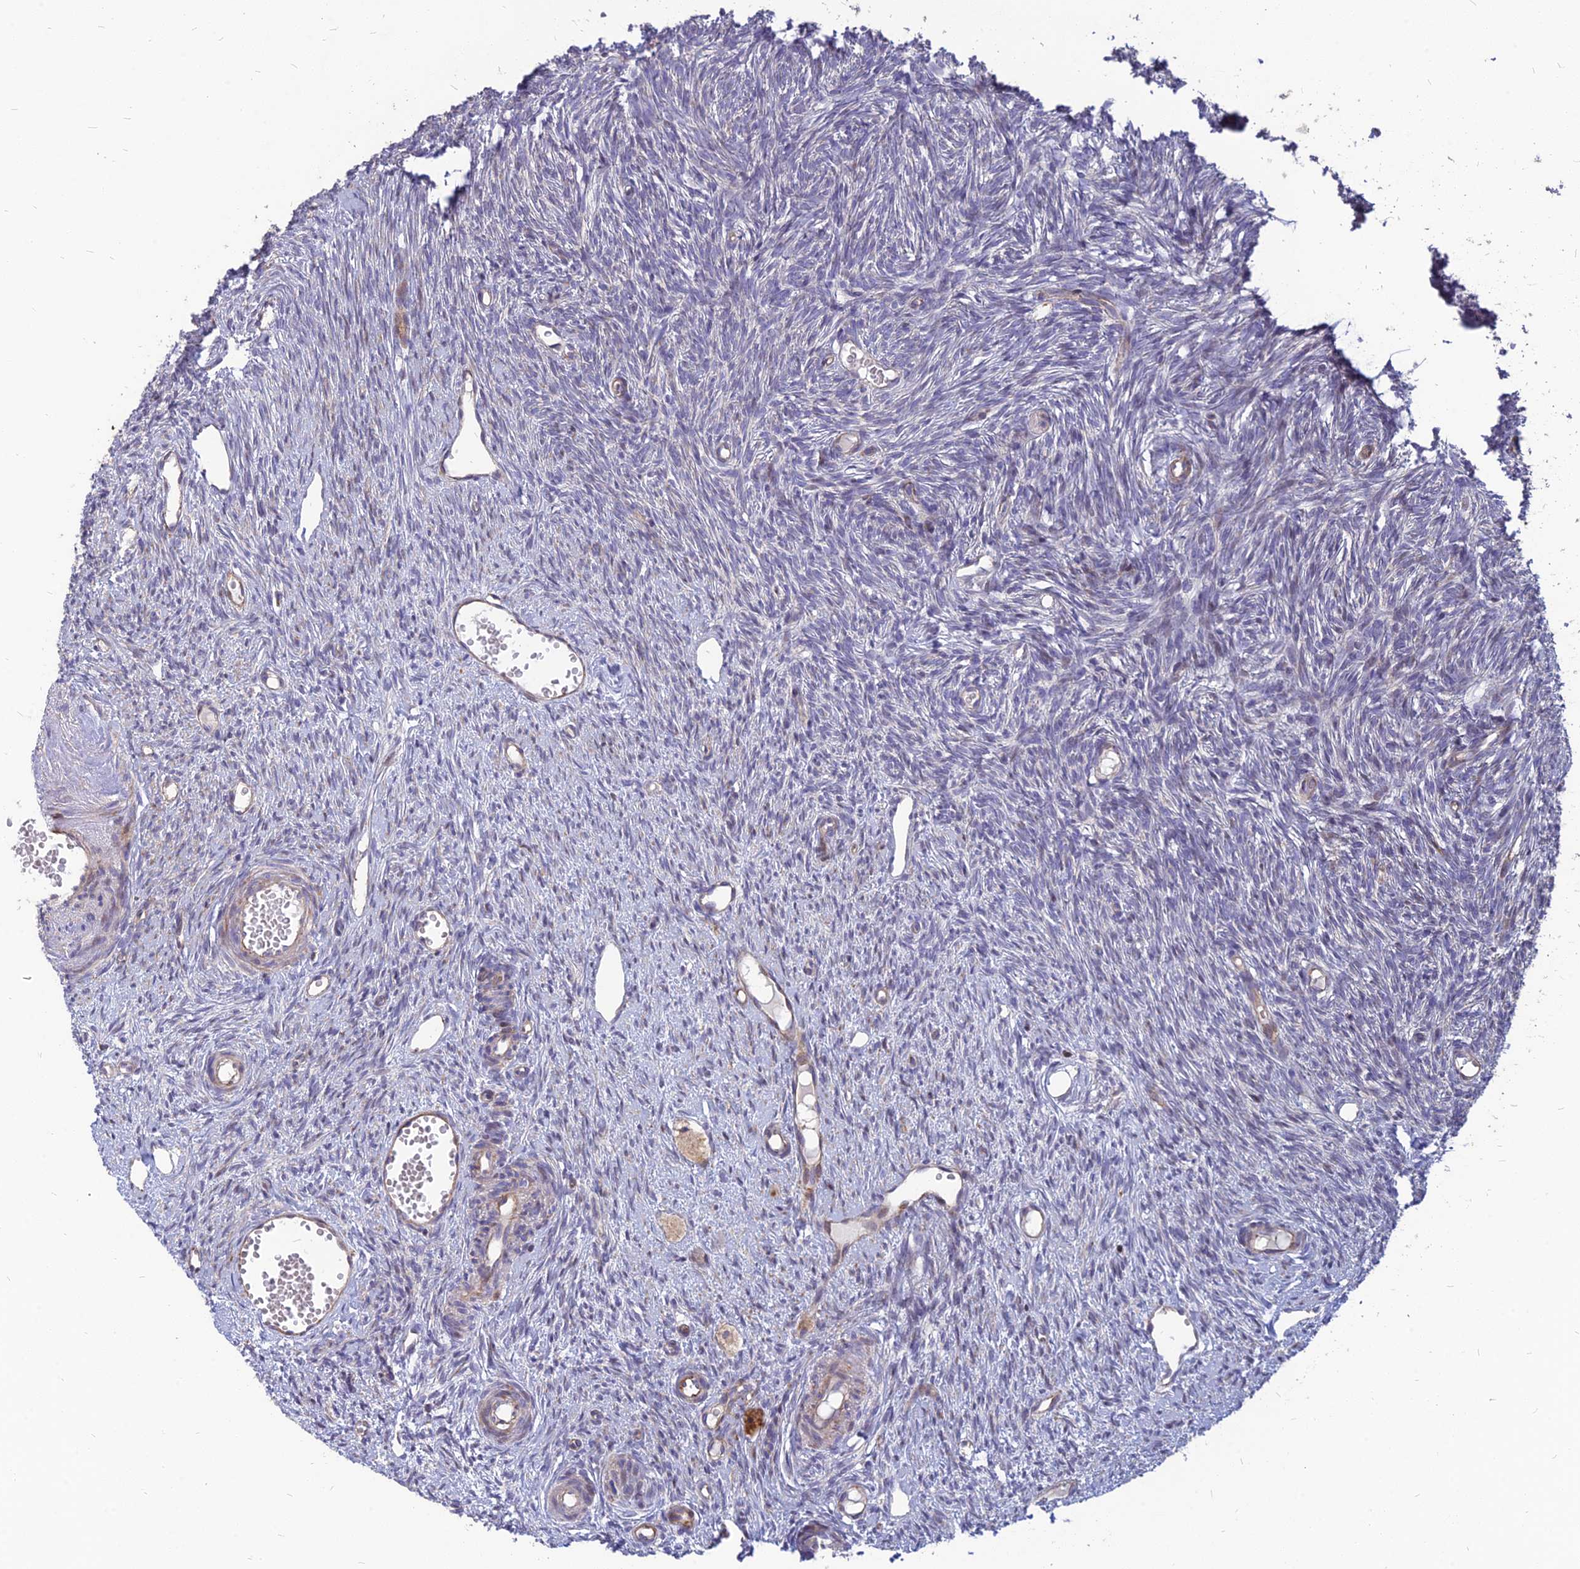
{"staining": {"intensity": "negative", "quantity": "none", "location": "none"}, "tissue": "ovary", "cell_type": "Ovarian stroma cells", "image_type": "normal", "snomed": [{"axis": "morphology", "description": "Normal tissue, NOS"}, {"axis": "topography", "description": "Ovary"}], "caption": "High power microscopy histopathology image of an IHC image of unremarkable ovary, revealing no significant expression in ovarian stroma cells.", "gene": "ST3GAL6", "patient": {"sex": "female", "age": 51}}